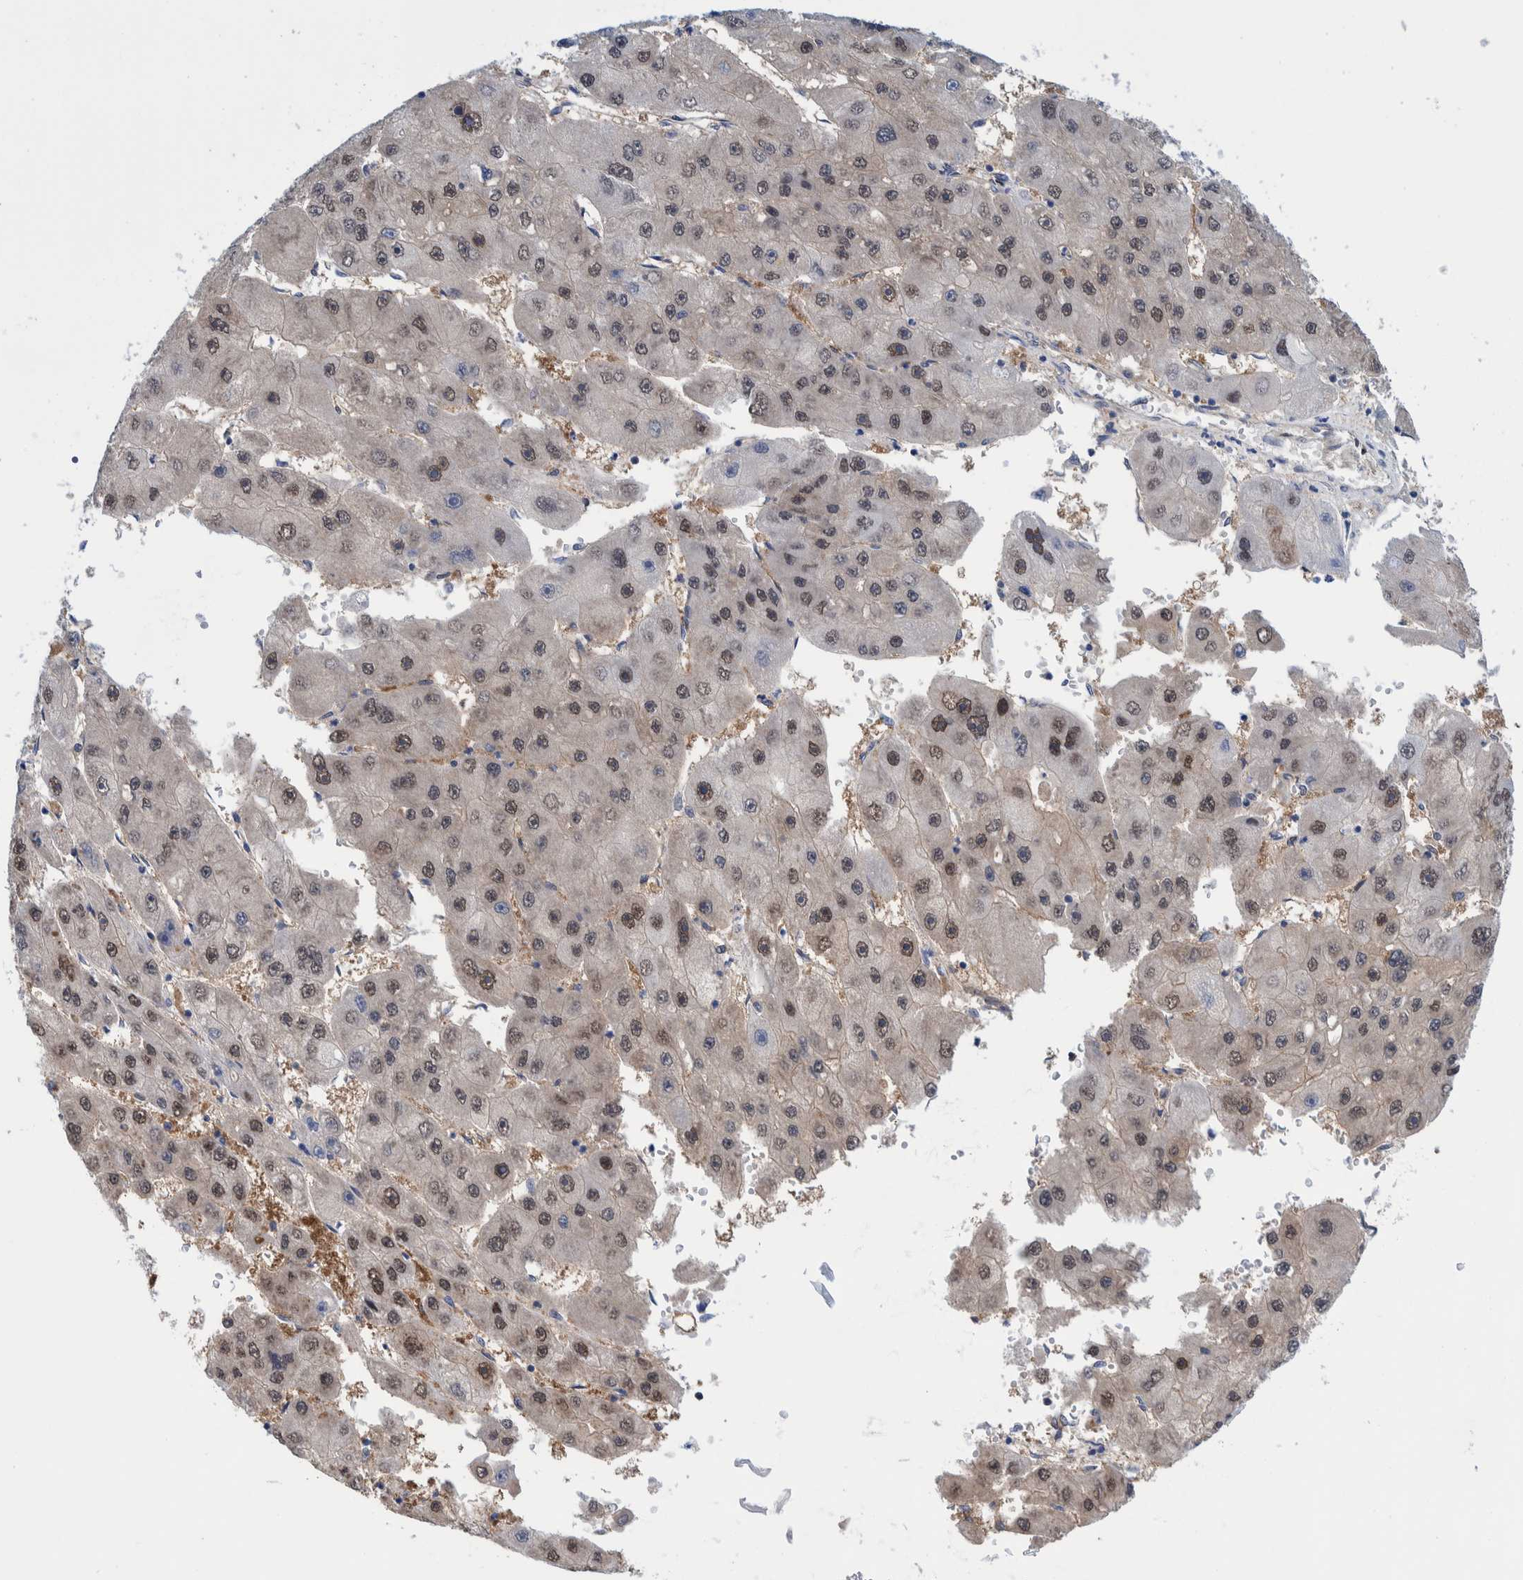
{"staining": {"intensity": "moderate", "quantity": ">75%", "location": "nuclear"}, "tissue": "liver cancer", "cell_type": "Tumor cells", "image_type": "cancer", "snomed": [{"axis": "morphology", "description": "Carcinoma, Hepatocellular, NOS"}, {"axis": "topography", "description": "Liver"}], "caption": "Immunohistochemical staining of liver cancer demonstrates medium levels of moderate nuclear protein expression in about >75% of tumor cells. The staining was performed using DAB, with brown indicating positive protein expression. Nuclei are stained blue with hematoxylin.", "gene": "PFAS", "patient": {"sex": "female", "age": 61}}